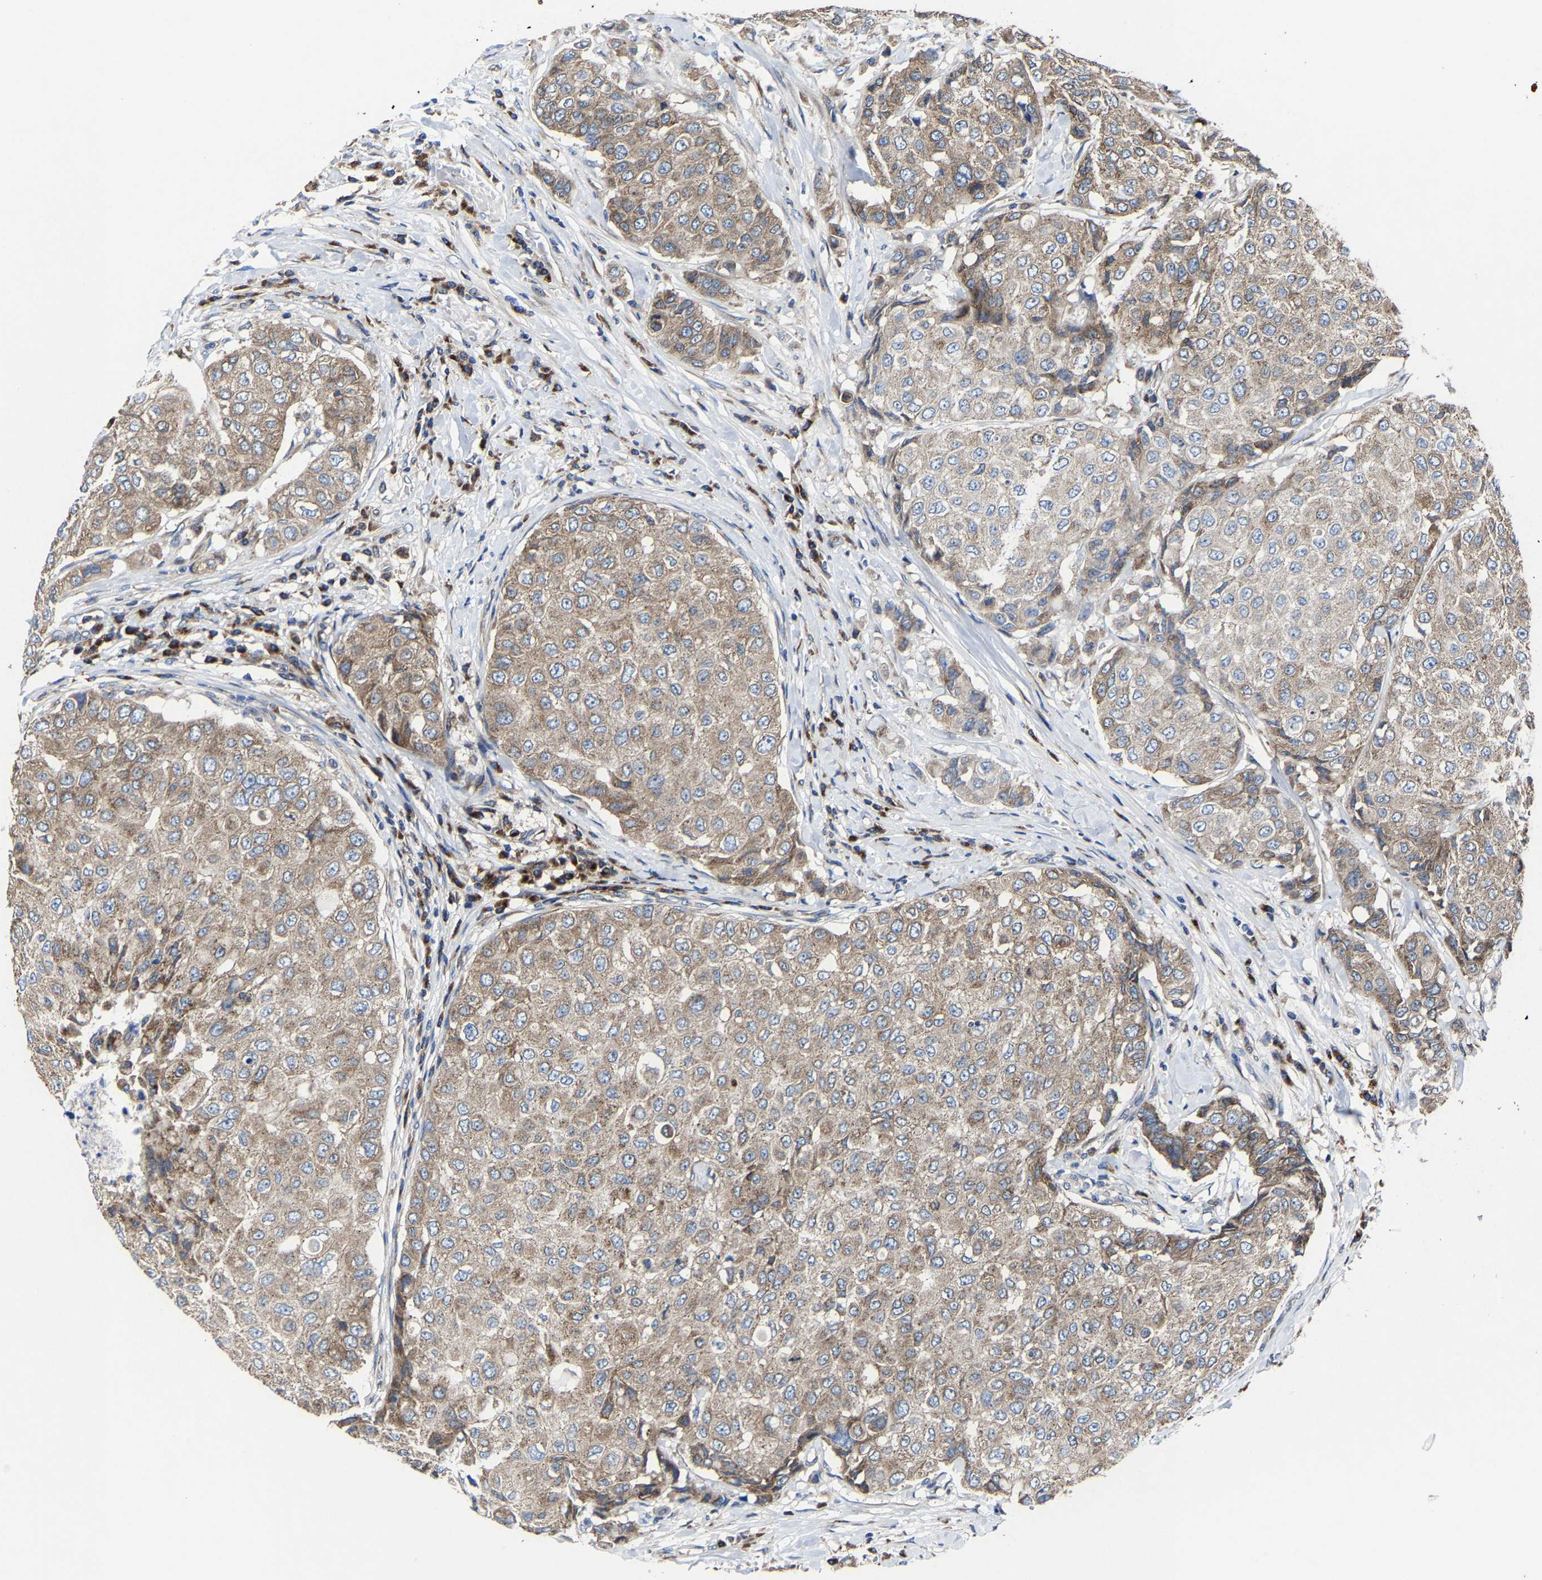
{"staining": {"intensity": "moderate", "quantity": ">75%", "location": "cytoplasmic/membranous"}, "tissue": "breast cancer", "cell_type": "Tumor cells", "image_type": "cancer", "snomed": [{"axis": "morphology", "description": "Duct carcinoma"}, {"axis": "topography", "description": "Breast"}], "caption": "Breast cancer stained for a protein (brown) reveals moderate cytoplasmic/membranous positive expression in about >75% of tumor cells.", "gene": "EBAG9", "patient": {"sex": "female", "age": 27}}